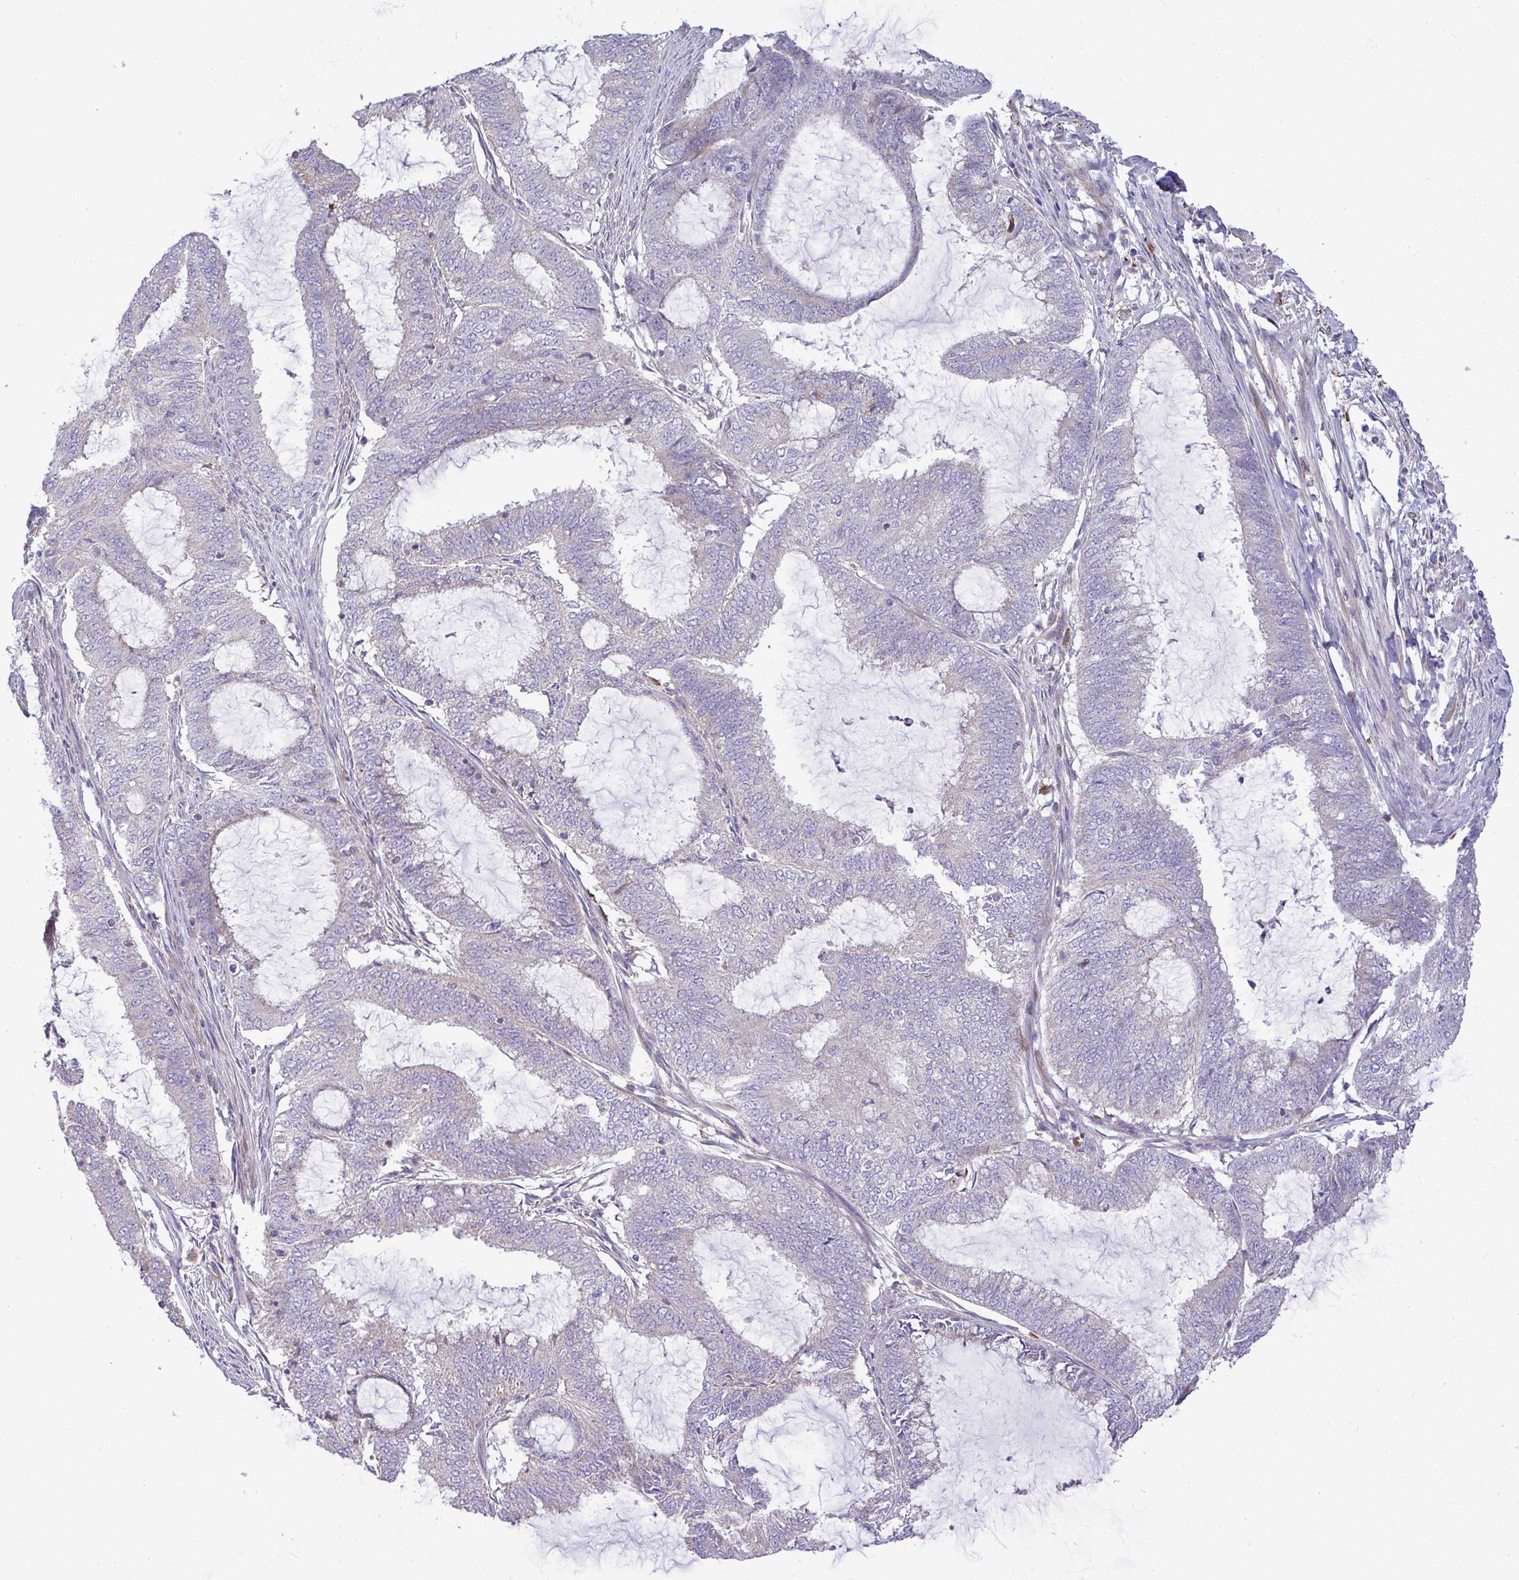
{"staining": {"intensity": "negative", "quantity": "none", "location": "none"}, "tissue": "endometrial cancer", "cell_type": "Tumor cells", "image_type": "cancer", "snomed": [{"axis": "morphology", "description": "Adenocarcinoma, NOS"}, {"axis": "topography", "description": "Endometrium"}], "caption": "DAB (3,3'-diaminobenzidine) immunohistochemical staining of endometrial cancer (adenocarcinoma) shows no significant staining in tumor cells.", "gene": "GRID2", "patient": {"sex": "female", "age": 51}}